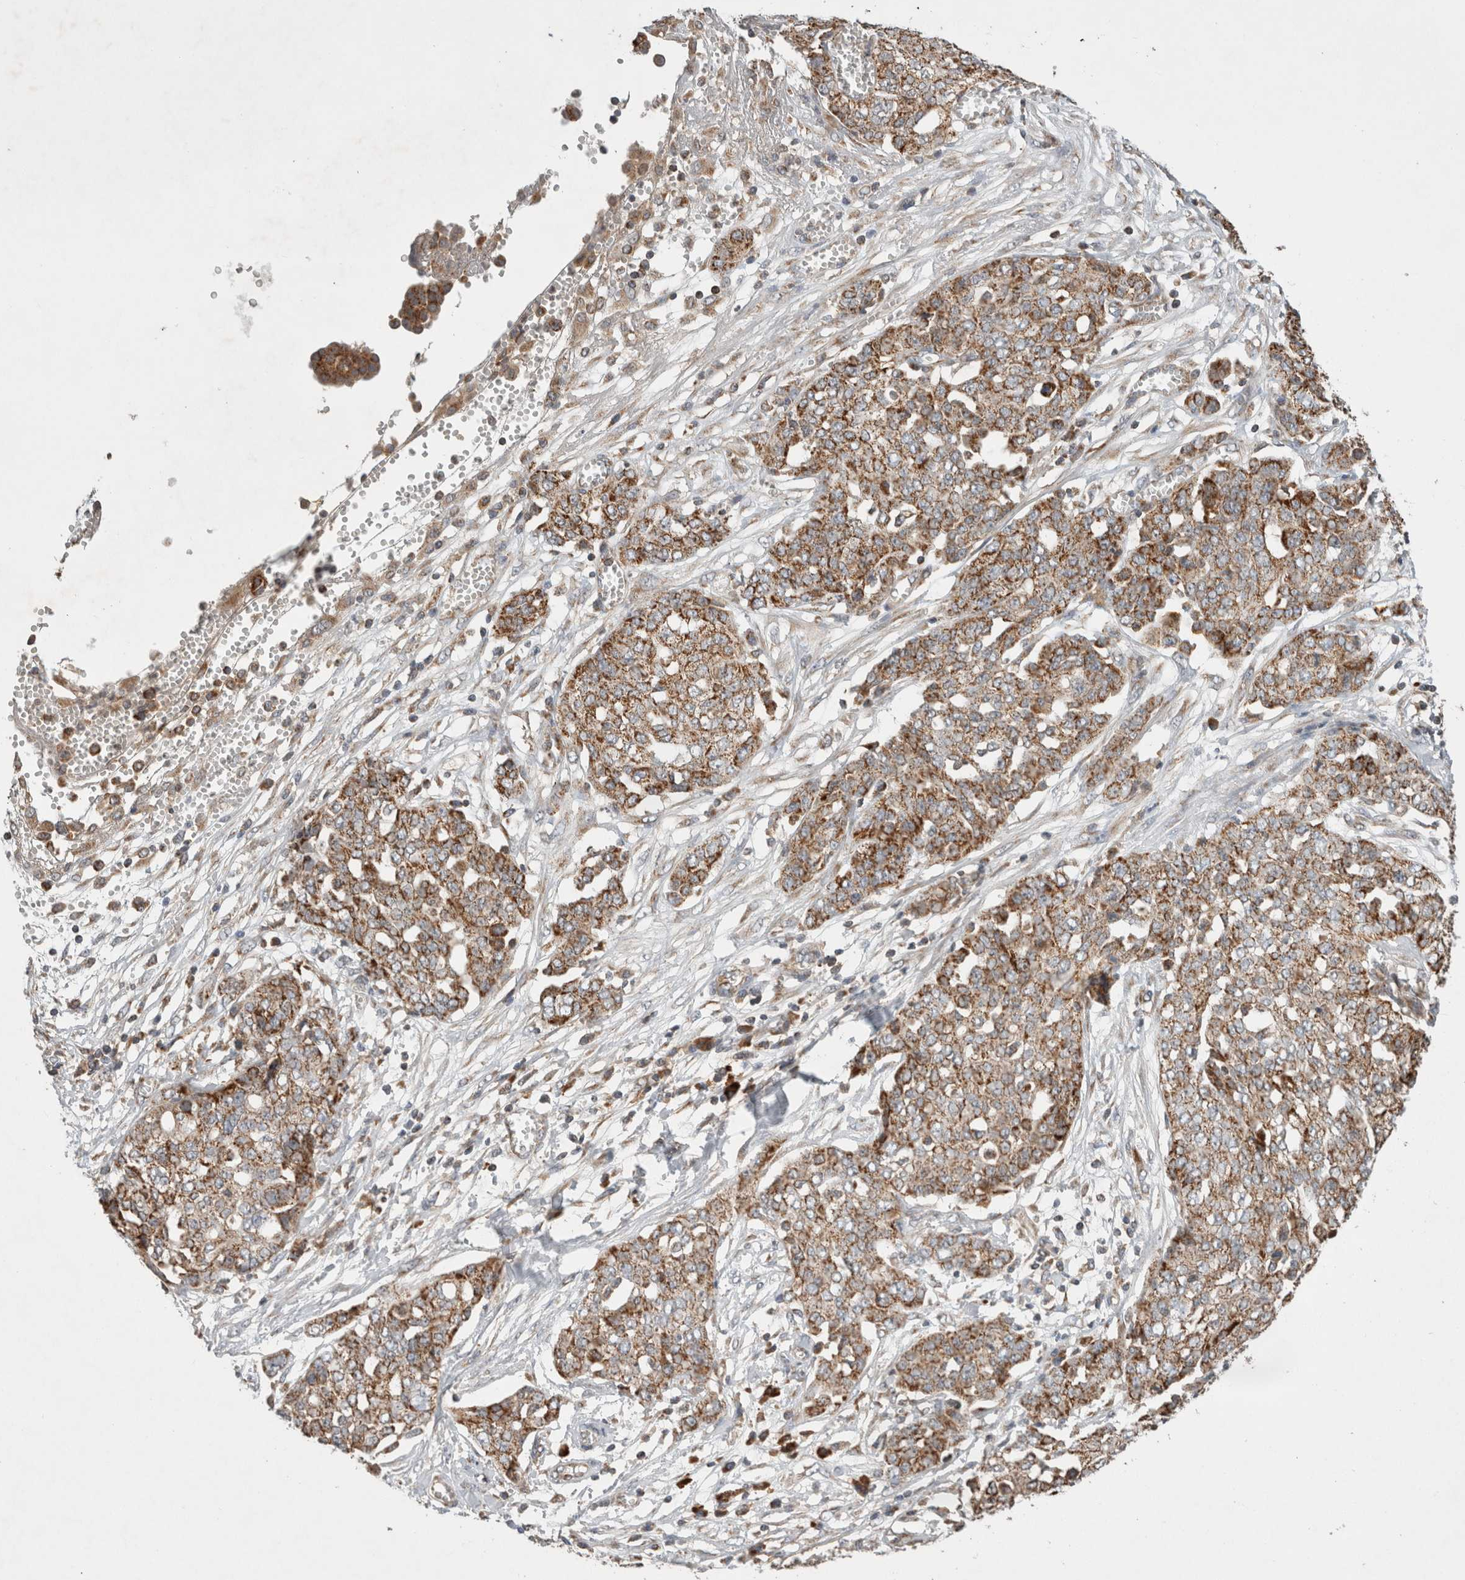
{"staining": {"intensity": "moderate", "quantity": ">75%", "location": "cytoplasmic/membranous"}, "tissue": "ovarian cancer", "cell_type": "Tumor cells", "image_type": "cancer", "snomed": [{"axis": "morphology", "description": "Cystadenocarcinoma, serous, NOS"}, {"axis": "topography", "description": "Soft tissue"}, {"axis": "topography", "description": "Ovary"}], "caption": "Moderate cytoplasmic/membranous positivity for a protein is present in about >75% of tumor cells of ovarian serous cystadenocarcinoma using immunohistochemistry (IHC).", "gene": "AMPD1", "patient": {"sex": "female", "age": 57}}